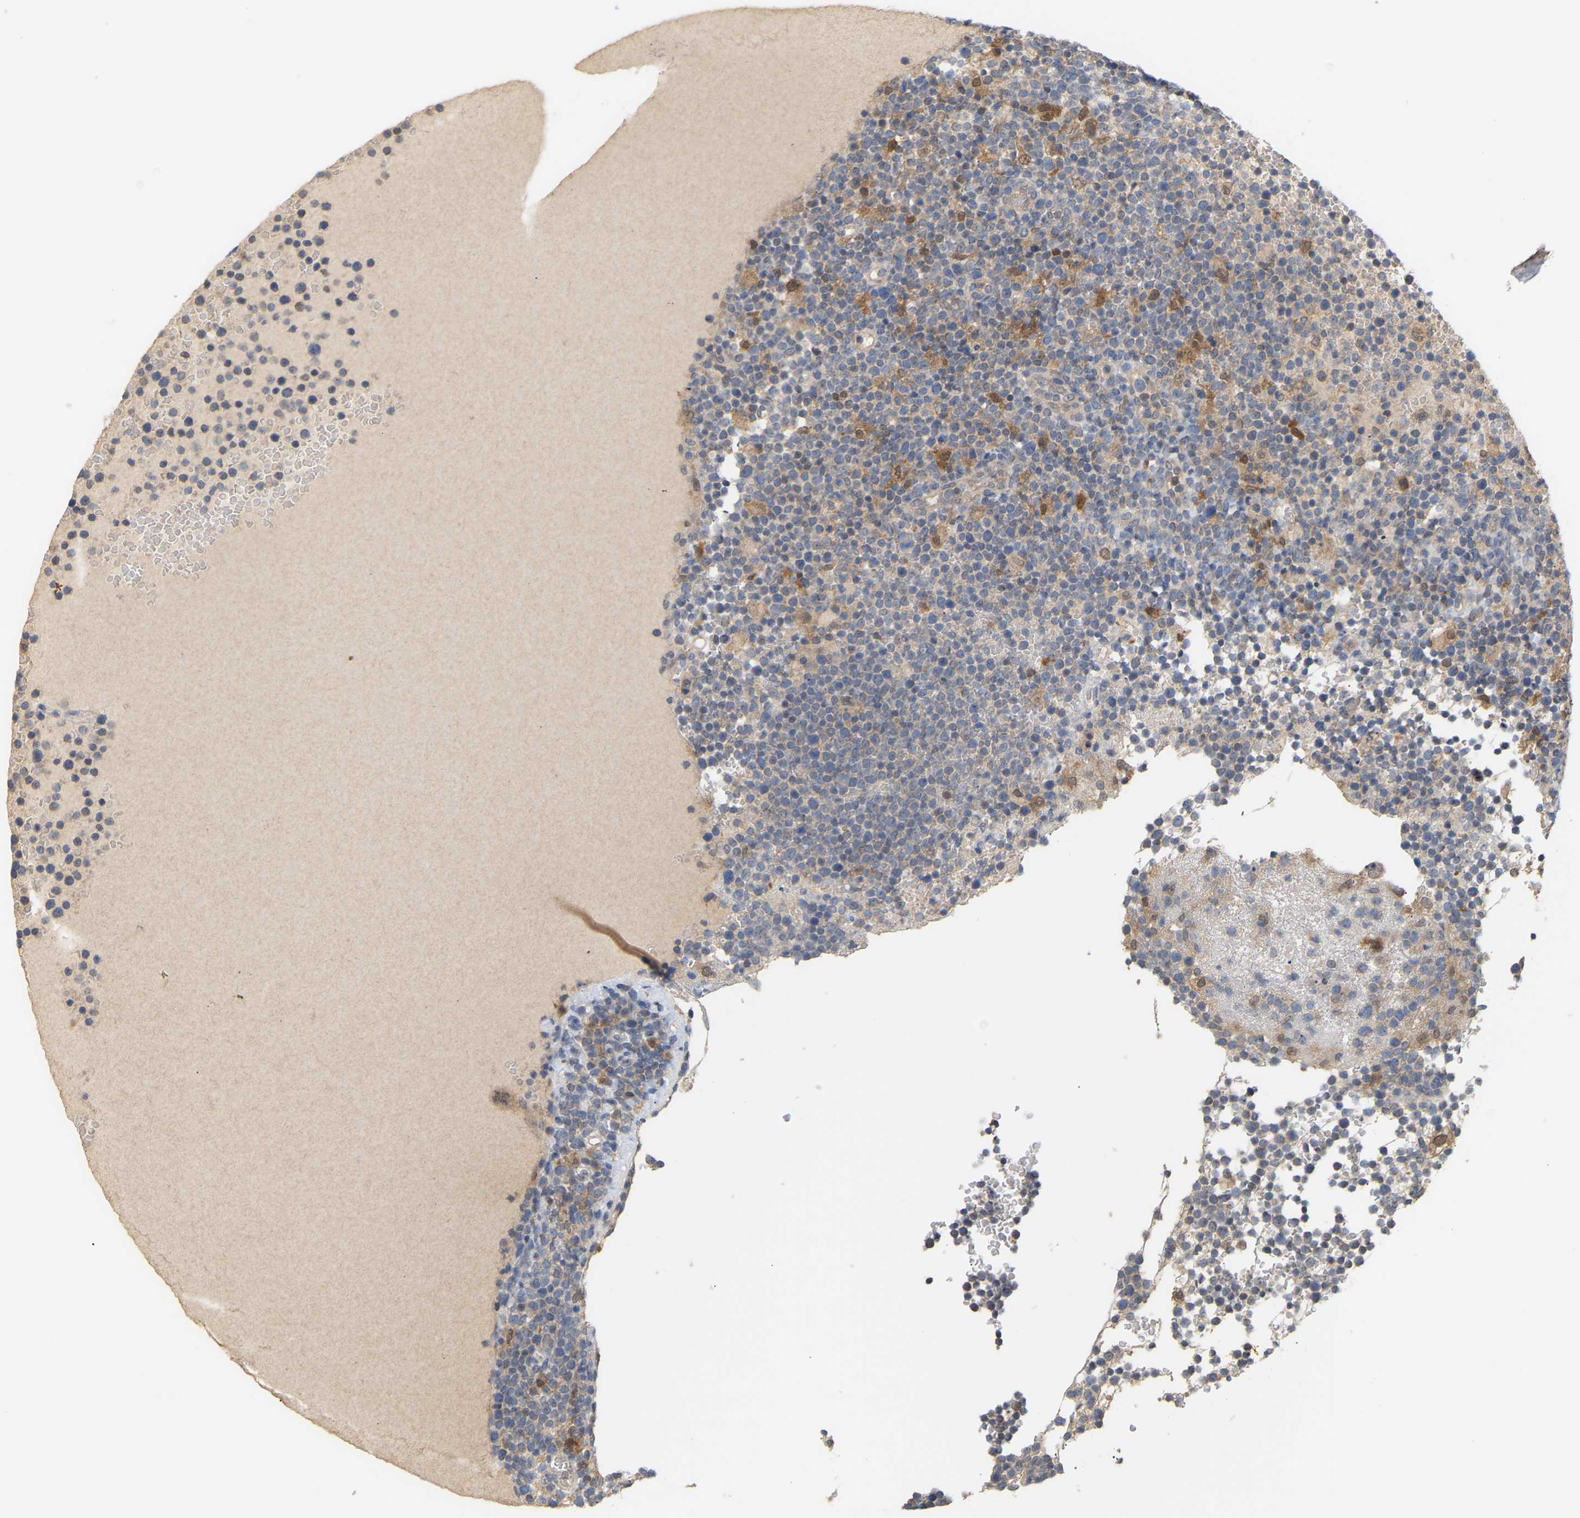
{"staining": {"intensity": "negative", "quantity": "none", "location": "none"}, "tissue": "lymphoma", "cell_type": "Tumor cells", "image_type": "cancer", "snomed": [{"axis": "morphology", "description": "Malignant lymphoma, non-Hodgkin's type, High grade"}, {"axis": "topography", "description": "Lymph node"}], "caption": "An immunohistochemistry image of malignant lymphoma, non-Hodgkin's type (high-grade) is shown. There is no staining in tumor cells of malignant lymphoma, non-Hodgkin's type (high-grade).", "gene": "TPMT", "patient": {"sex": "male", "age": 61}}